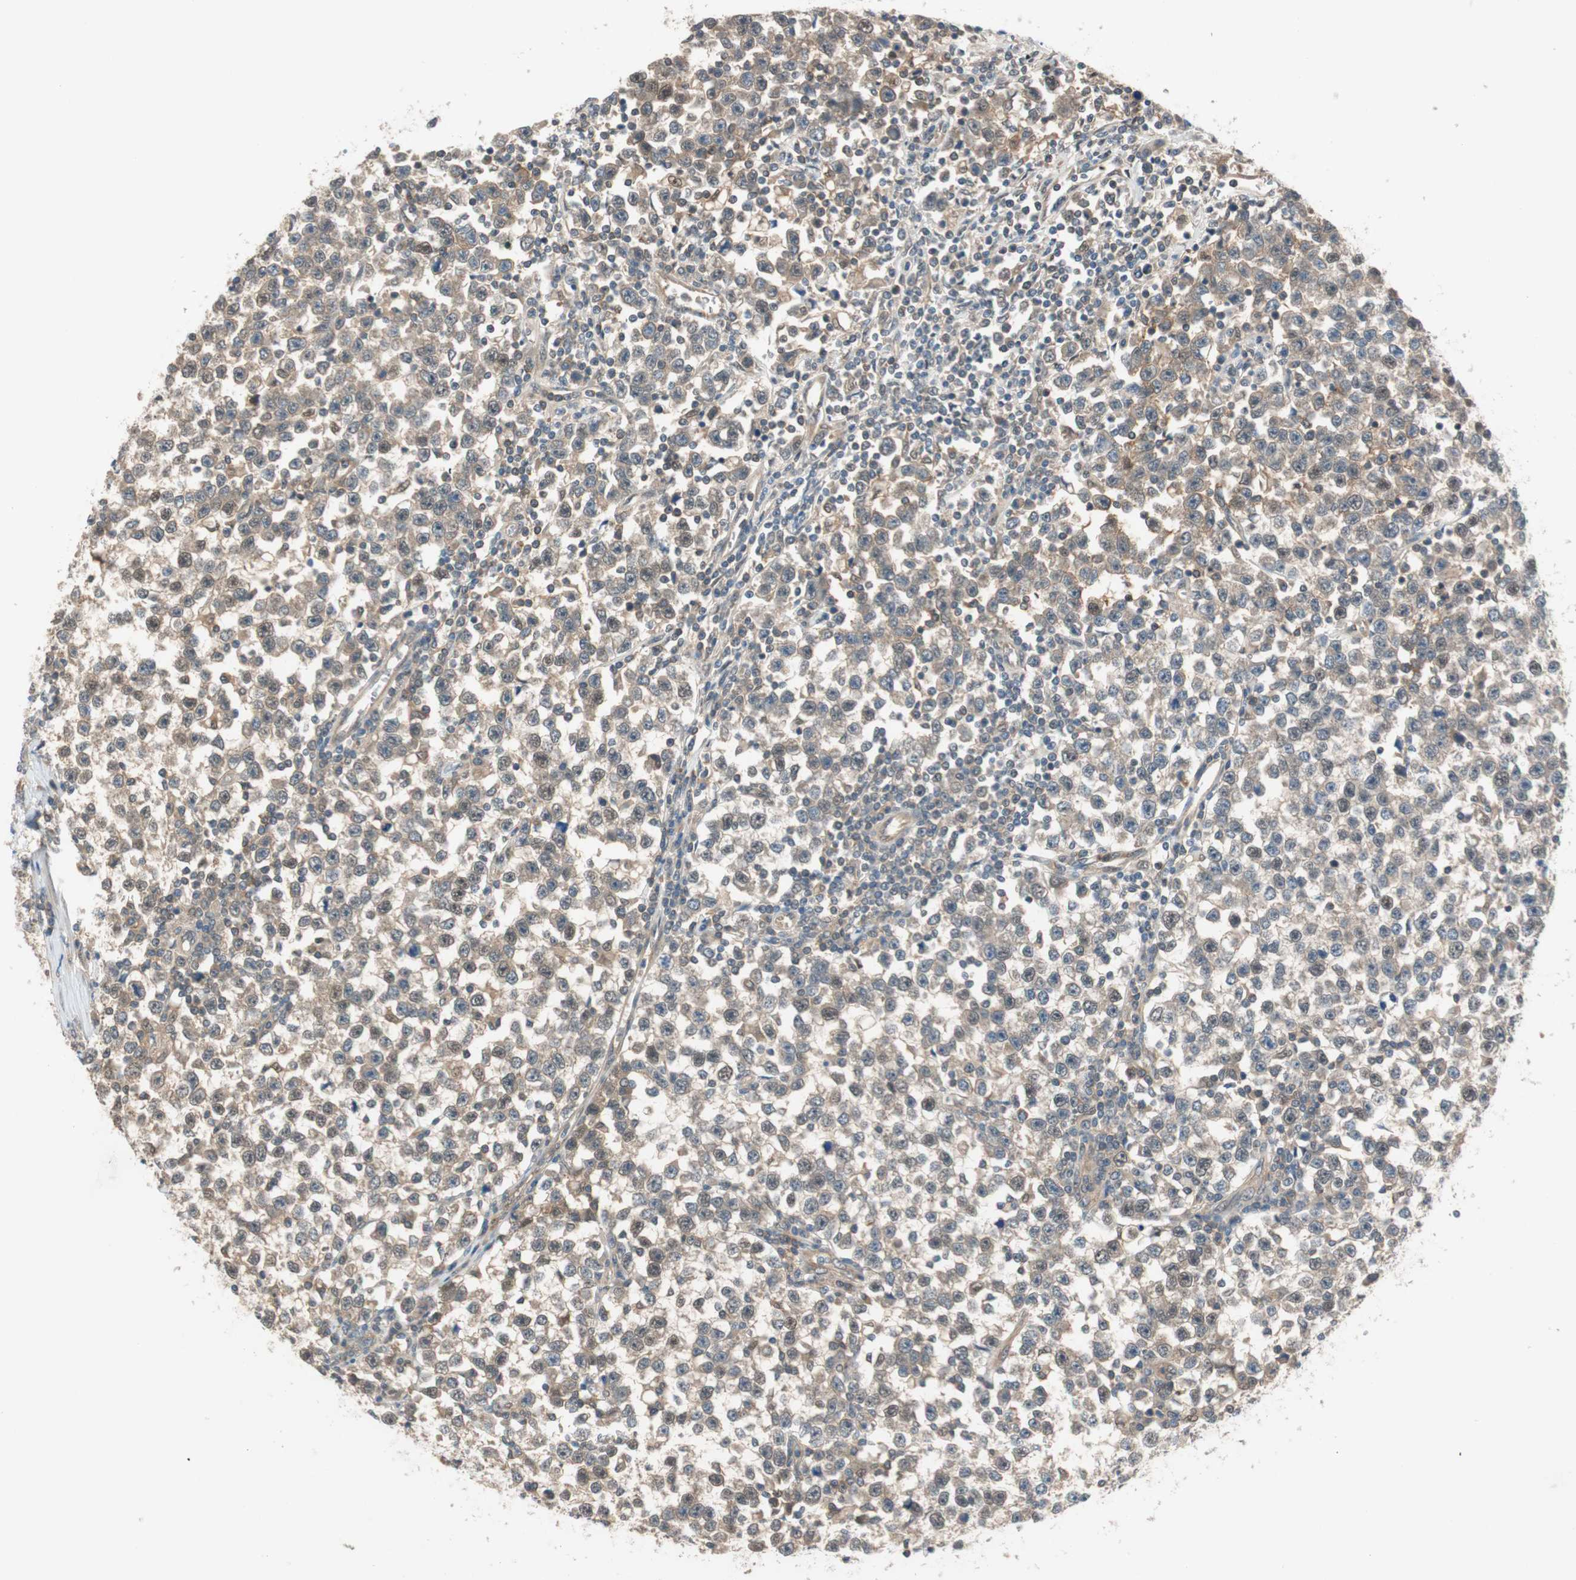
{"staining": {"intensity": "weak", "quantity": ">75%", "location": "cytoplasmic/membranous,nuclear"}, "tissue": "testis cancer", "cell_type": "Tumor cells", "image_type": "cancer", "snomed": [{"axis": "morphology", "description": "Seminoma, NOS"}, {"axis": "topography", "description": "Testis"}], "caption": "Protein analysis of testis cancer (seminoma) tissue exhibits weak cytoplasmic/membranous and nuclear expression in about >75% of tumor cells.", "gene": "PSMD8", "patient": {"sex": "male", "age": 43}}